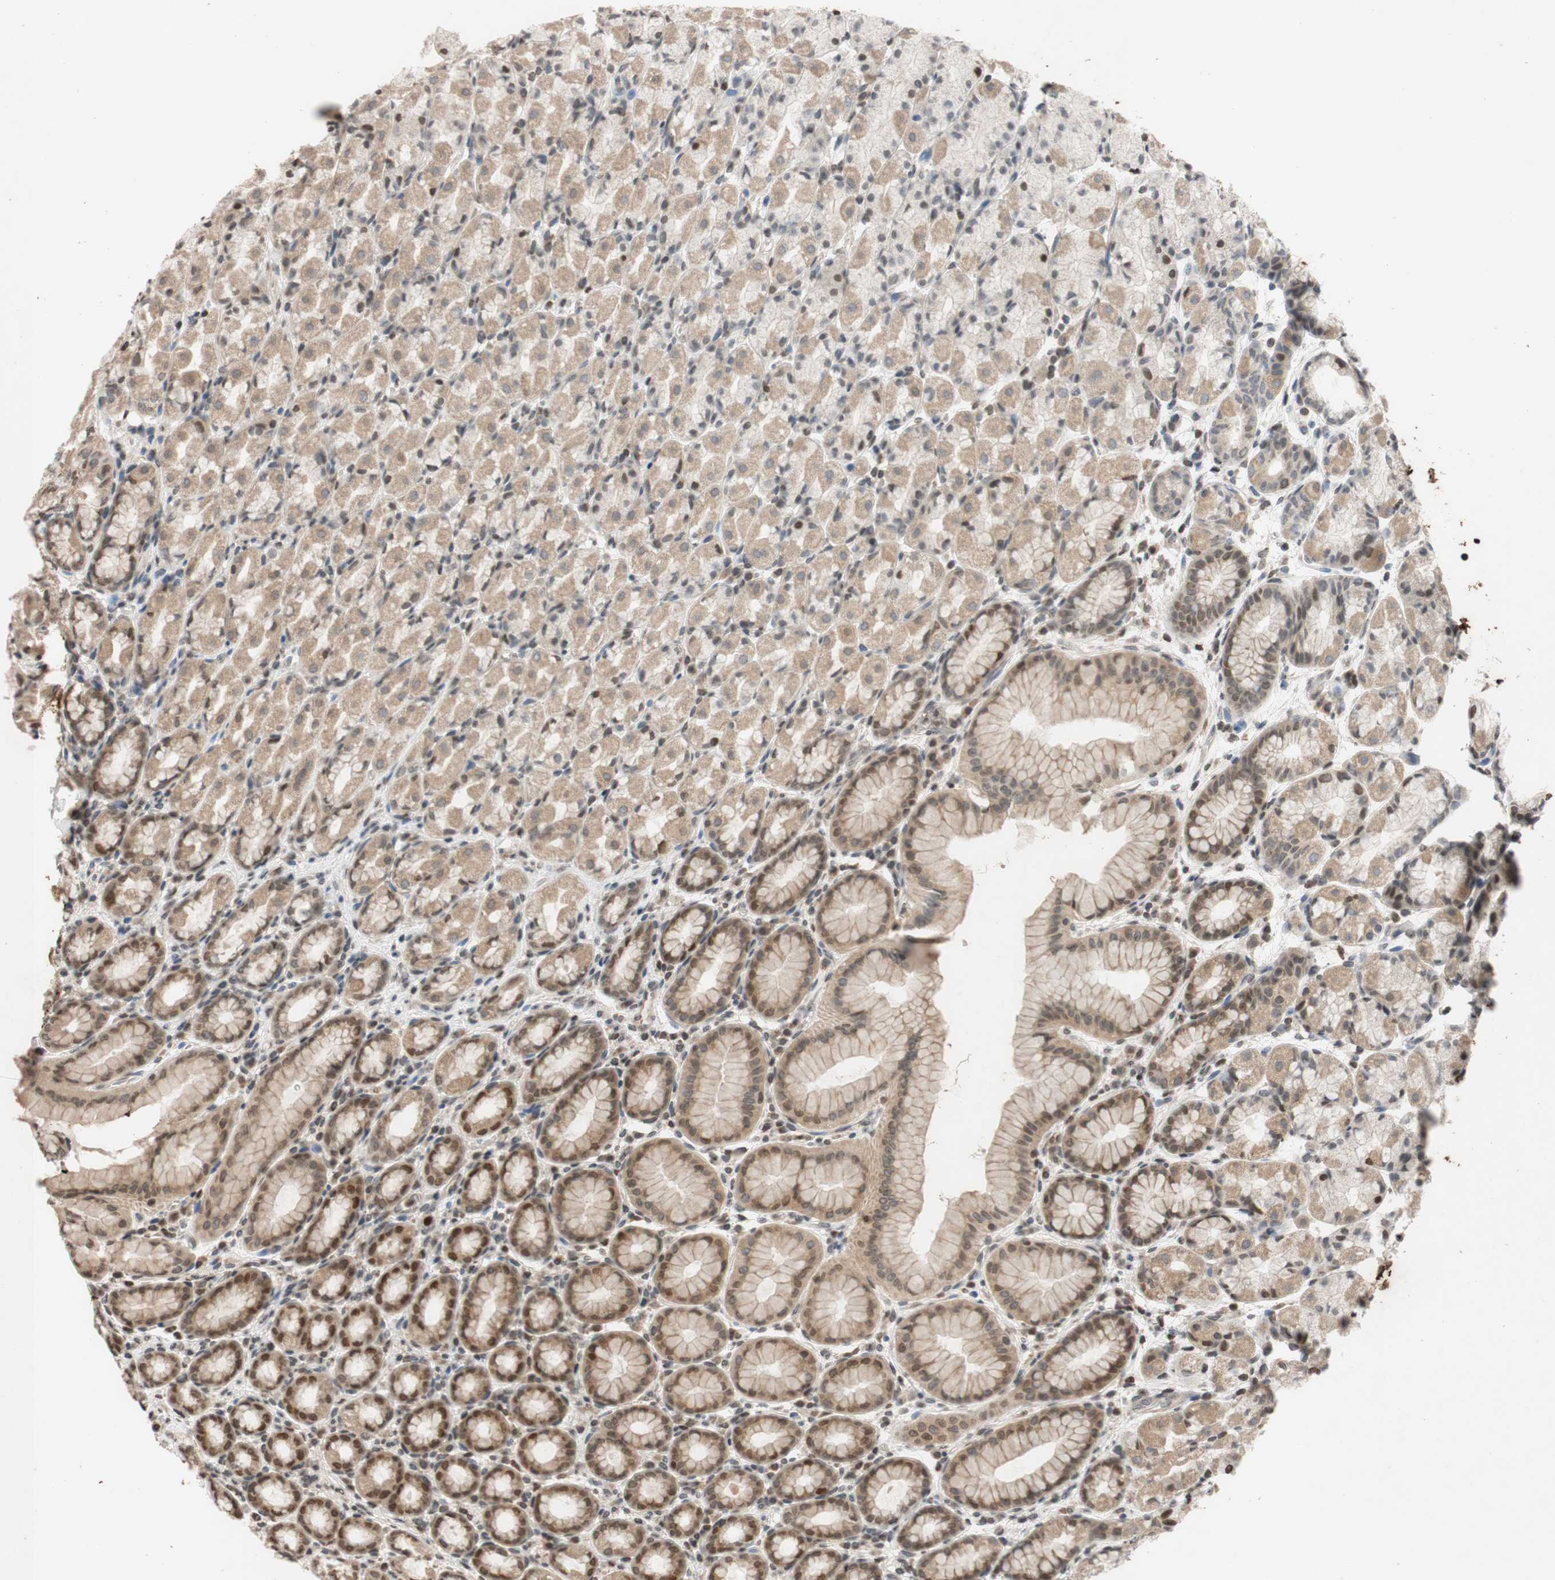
{"staining": {"intensity": "moderate", "quantity": "25%-75%", "location": "cytoplasmic/membranous,nuclear"}, "tissue": "stomach", "cell_type": "Glandular cells", "image_type": "normal", "snomed": [{"axis": "morphology", "description": "Normal tissue, NOS"}, {"axis": "topography", "description": "Stomach, upper"}], "caption": "A high-resolution histopathology image shows IHC staining of unremarkable stomach, which shows moderate cytoplasmic/membranous,nuclear staining in approximately 25%-75% of glandular cells.", "gene": "MCM6", "patient": {"sex": "male", "age": 68}}